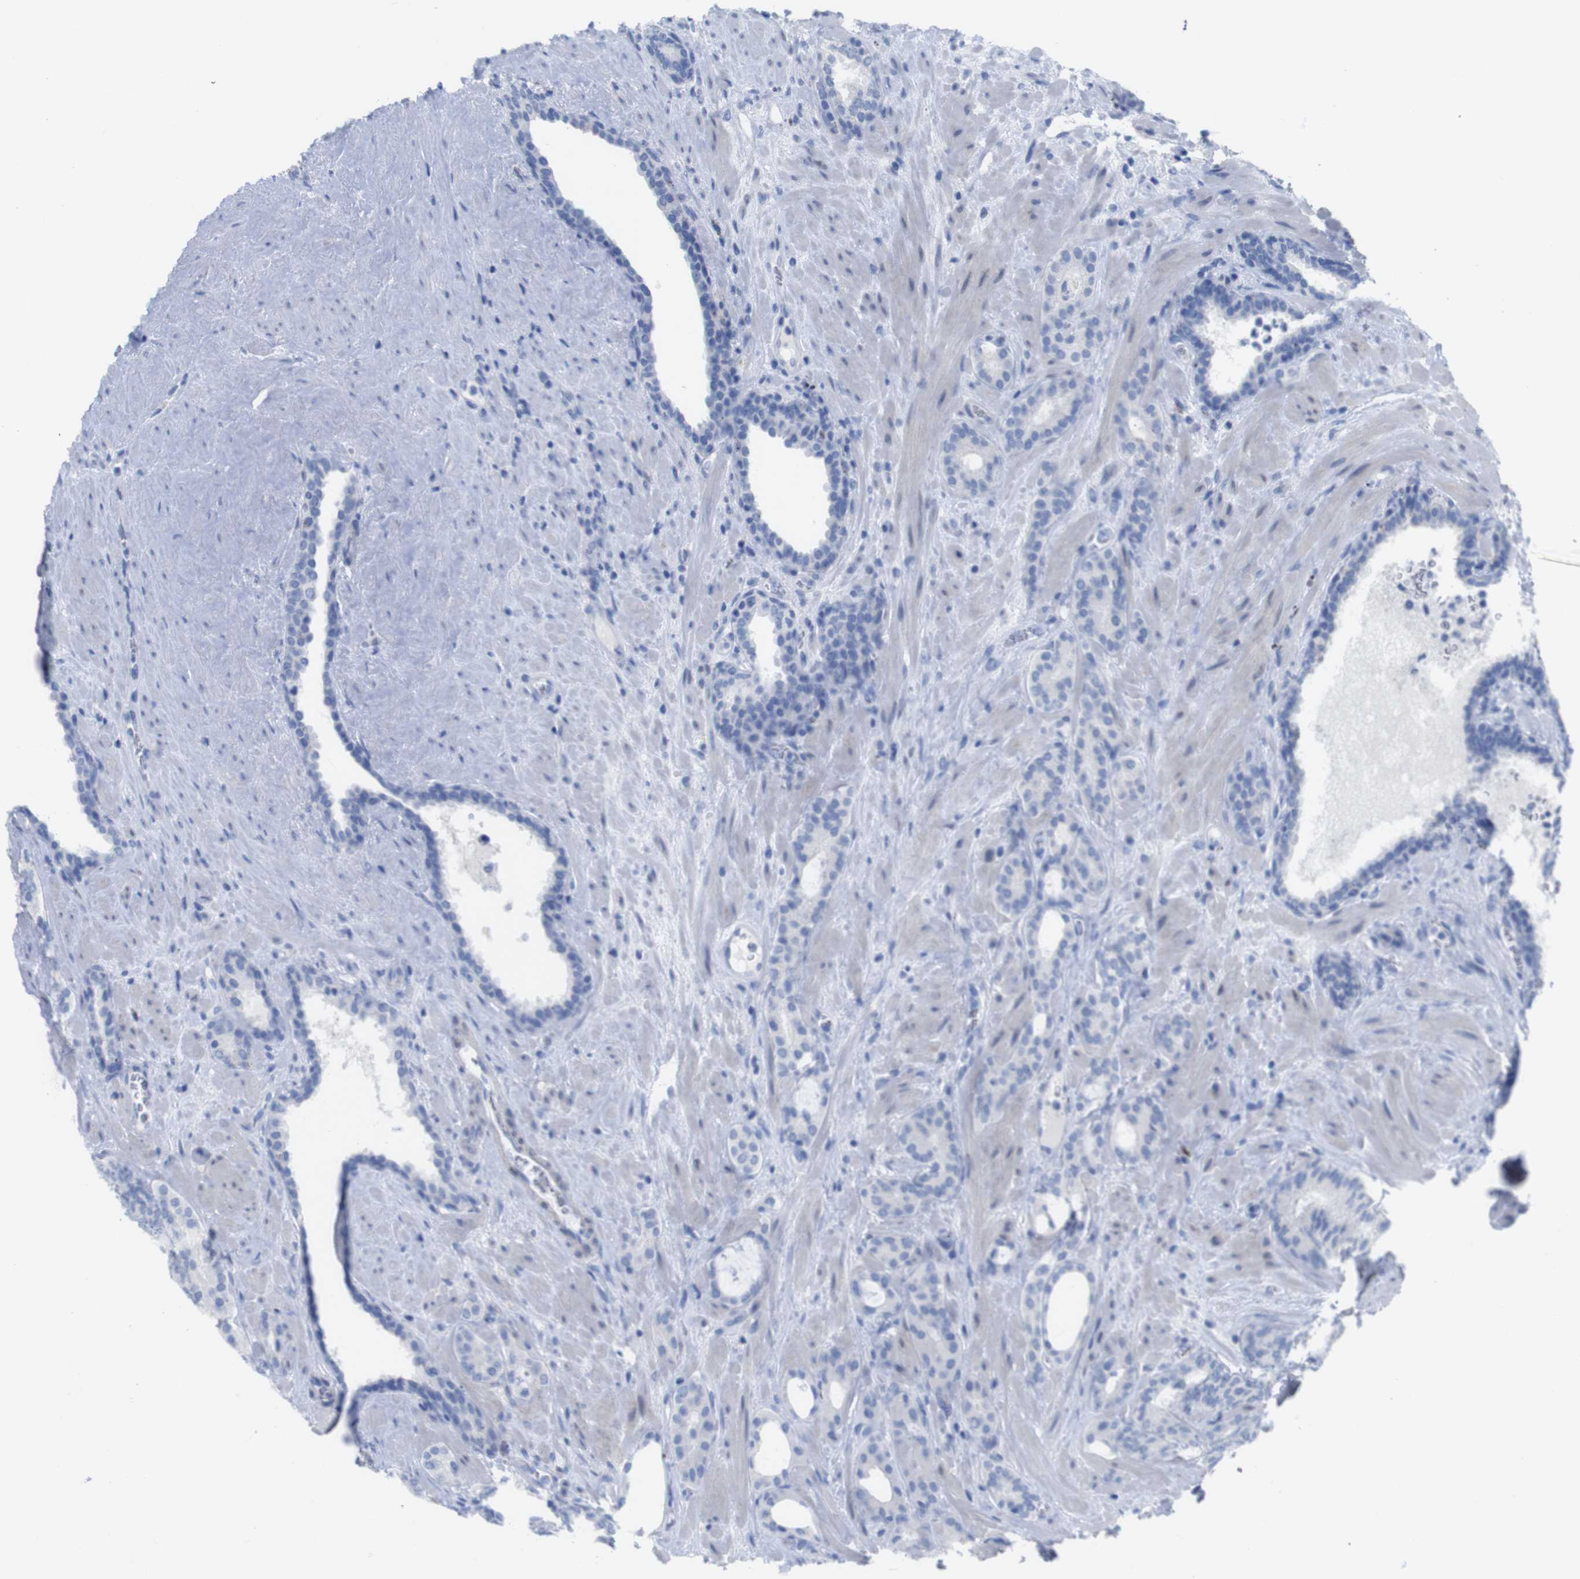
{"staining": {"intensity": "negative", "quantity": "none", "location": "none"}, "tissue": "prostate cancer", "cell_type": "Tumor cells", "image_type": "cancer", "snomed": [{"axis": "morphology", "description": "Adenocarcinoma, Low grade"}, {"axis": "topography", "description": "Prostate"}], "caption": "Immunohistochemical staining of prostate adenocarcinoma (low-grade) shows no significant positivity in tumor cells.", "gene": "PNMA1", "patient": {"sex": "male", "age": 63}}